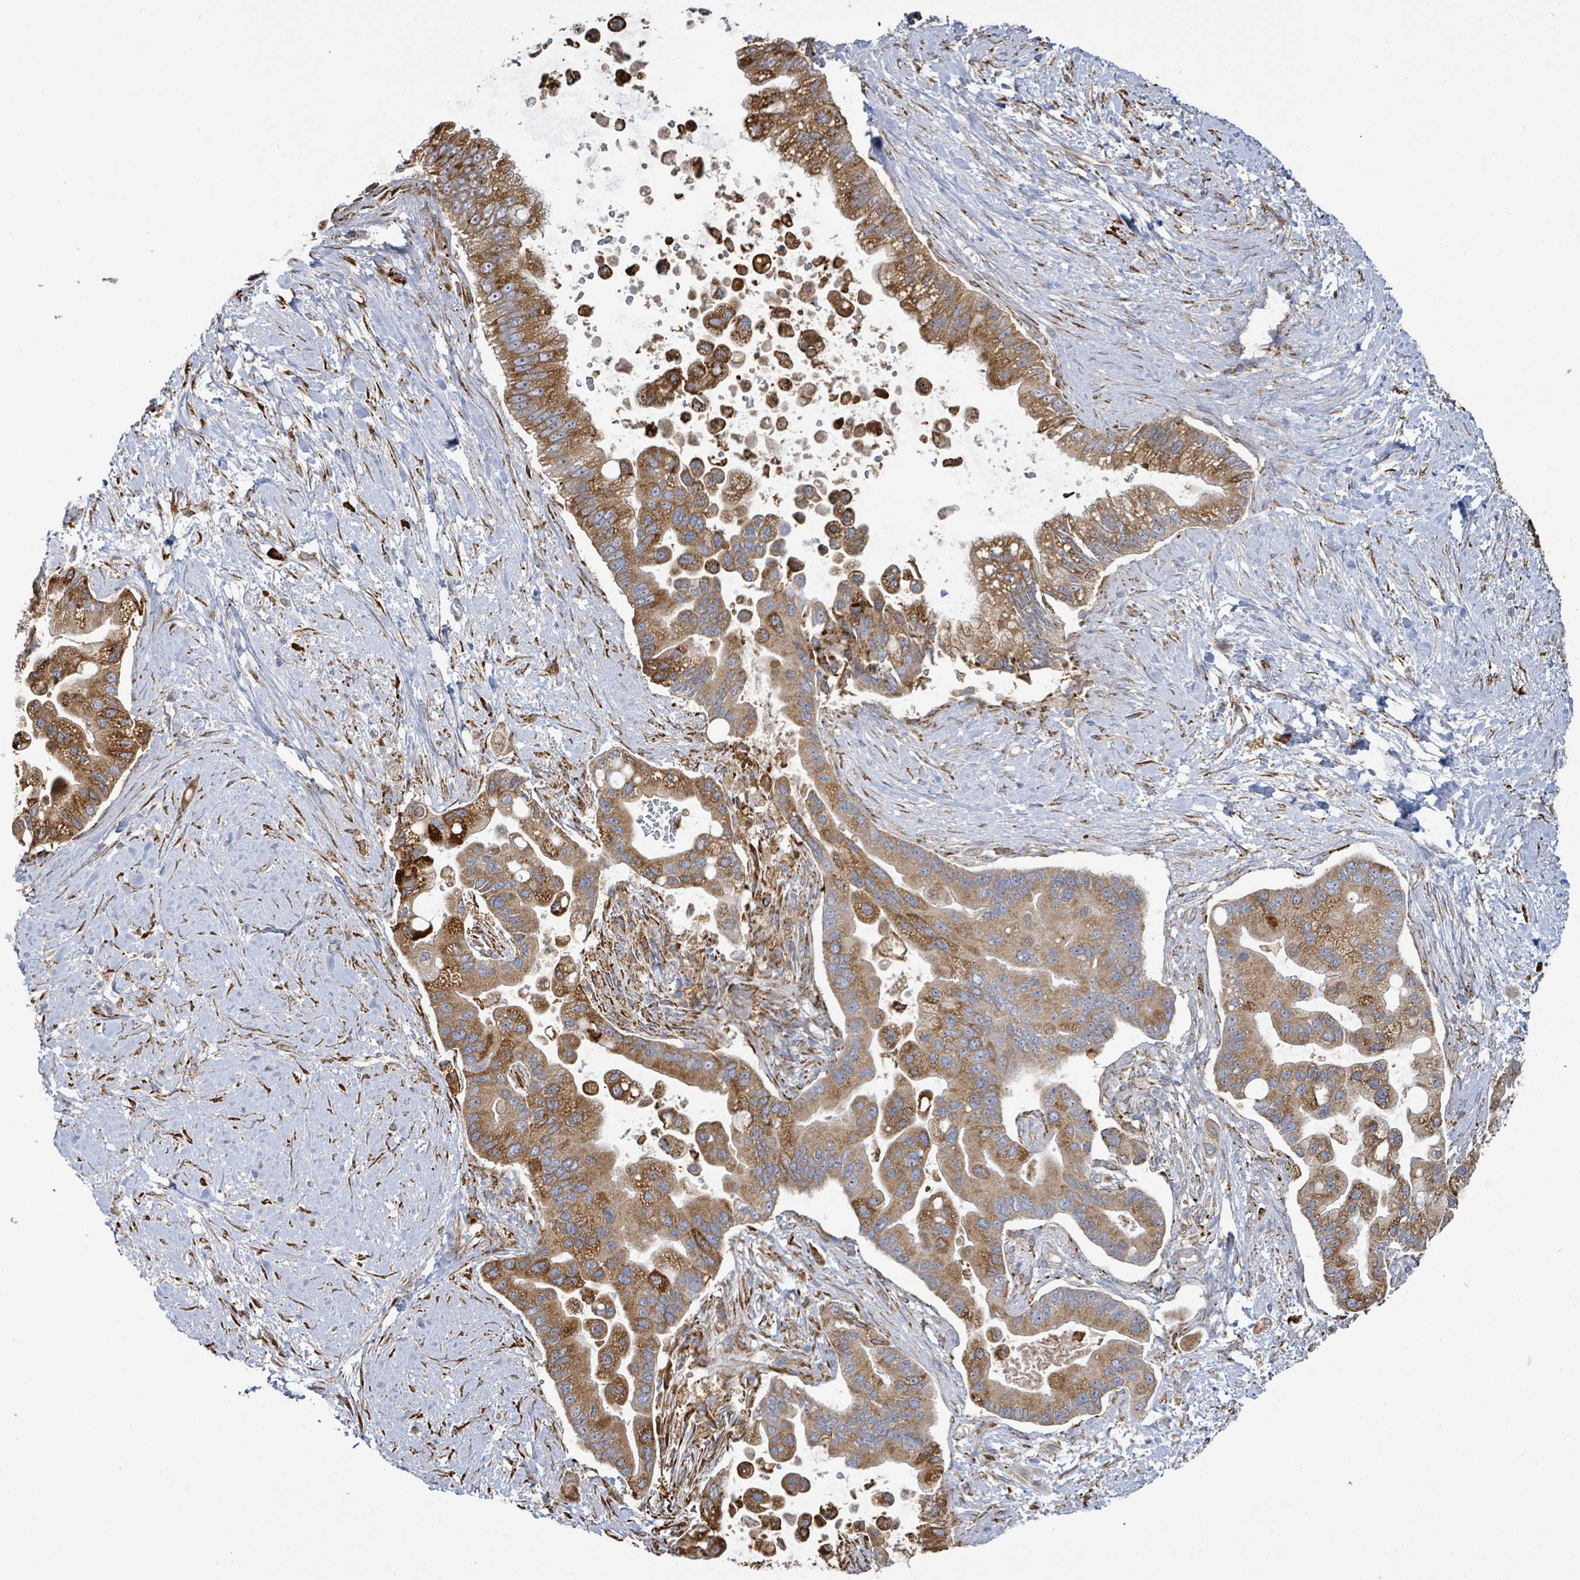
{"staining": {"intensity": "moderate", "quantity": ">75%", "location": "cytoplasmic/membranous"}, "tissue": "pancreatic cancer", "cell_type": "Tumor cells", "image_type": "cancer", "snomed": [{"axis": "morphology", "description": "Adenocarcinoma, NOS"}, {"axis": "topography", "description": "Pancreas"}], "caption": "Adenocarcinoma (pancreatic) tissue reveals moderate cytoplasmic/membranous expression in approximately >75% of tumor cells, visualized by immunohistochemistry.", "gene": "RFPL4A", "patient": {"sex": "male", "age": 57}}